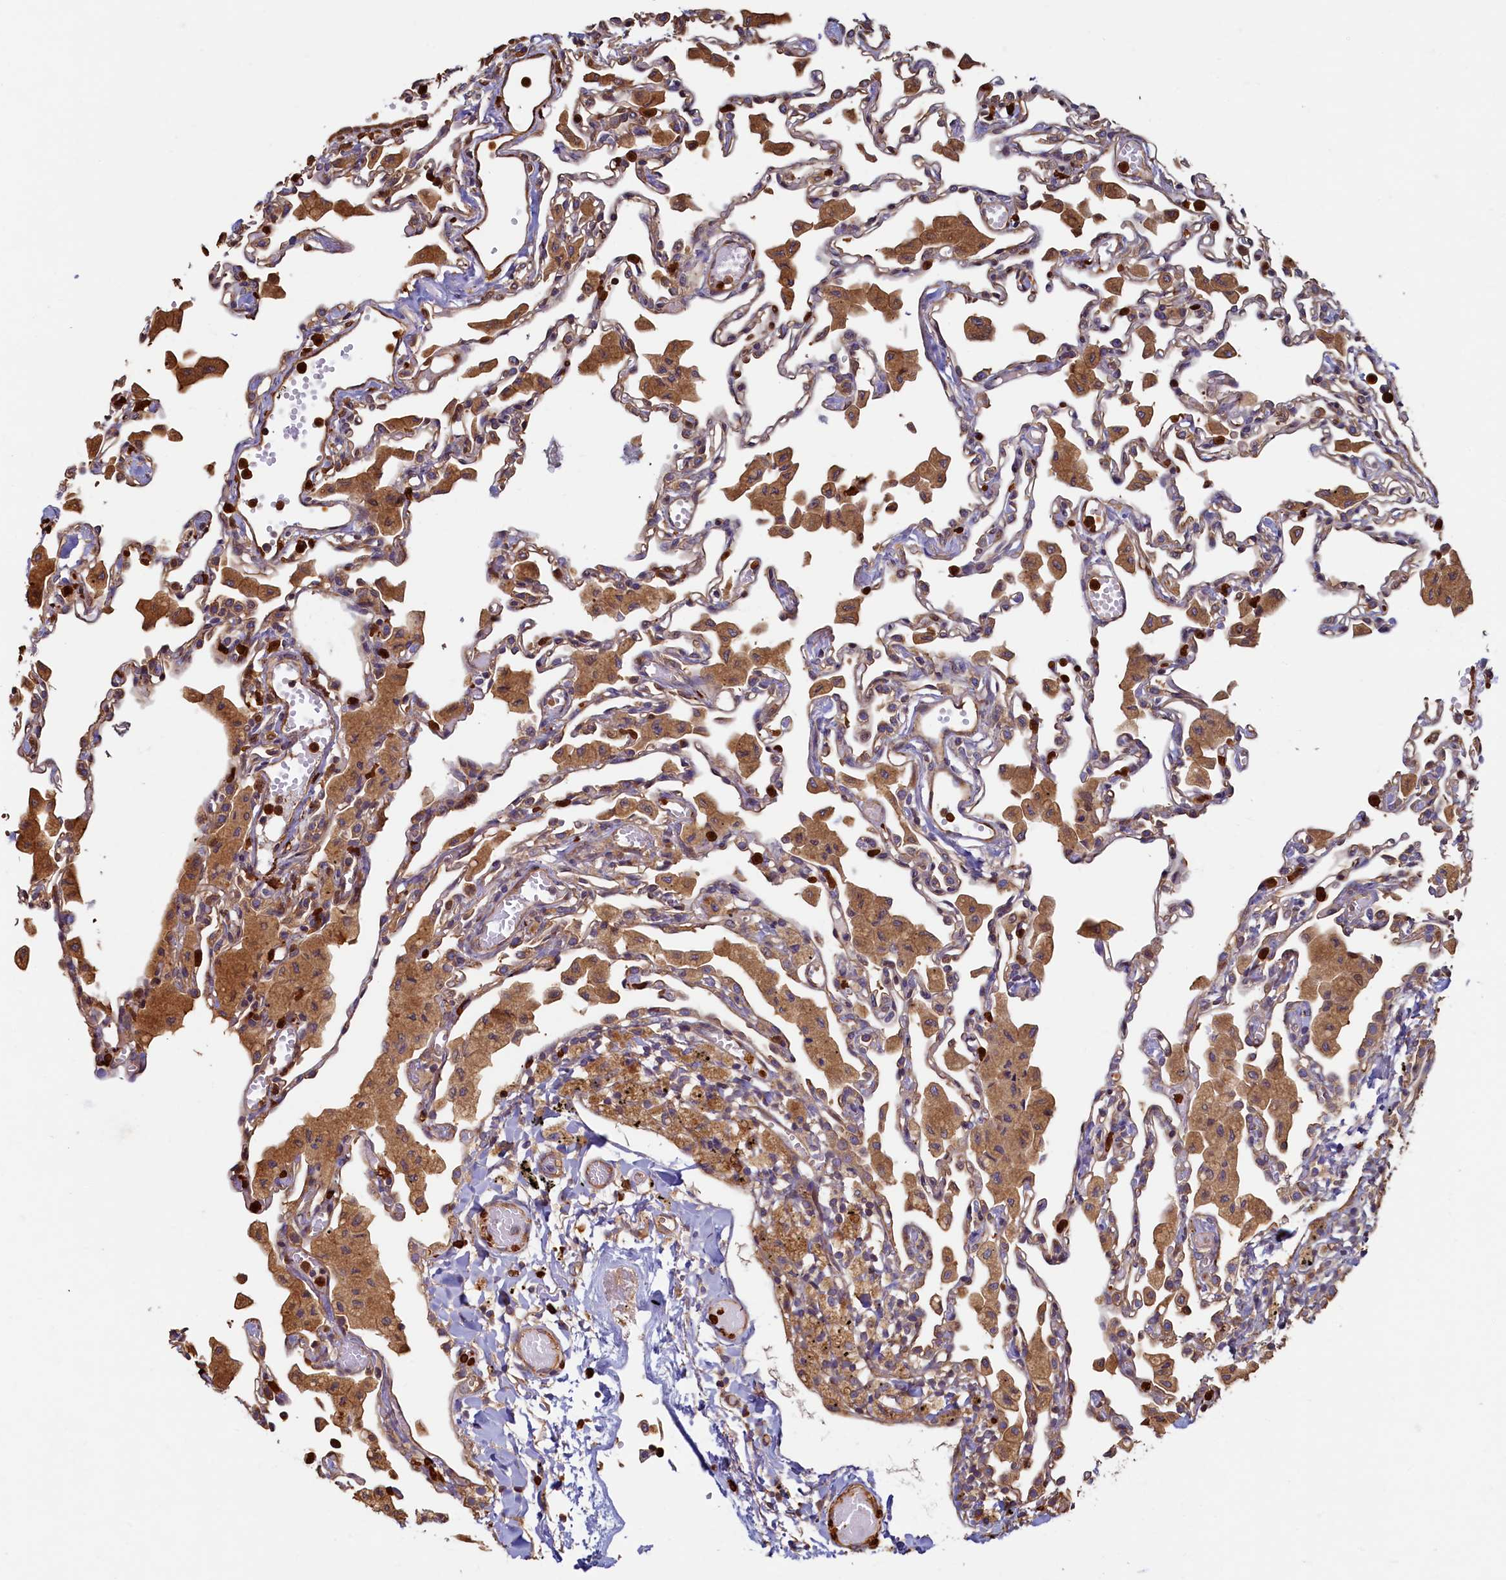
{"staining": {"intensity": "moderate", "quantity": "<25%", "location": "cytoplasmic/membranous,nuclear"}, "tissue": "lung", "cell_type": "Alveolar cells", "image_type": "normal", "snomed": [{"axis": "morphology", "description": "Normal tissue, NOS"}, {"axis": "topography", "description": "Bronchus"}, {"axis": "topography", "description": "Lung"}], "caption": "Immunohistochemical staining of normal human lung exhibits <25% levels of moderate cytoplasmic/membranous,nuclear protein expression in approximately <25% of alveolar cells. The protein is stained brown, and the nuclei are stained in blue (DAB IHC with brightfield microscopy, high magnification).", "gene": "CCDC102B", "patient": {"sex": "female", "age": 49}}